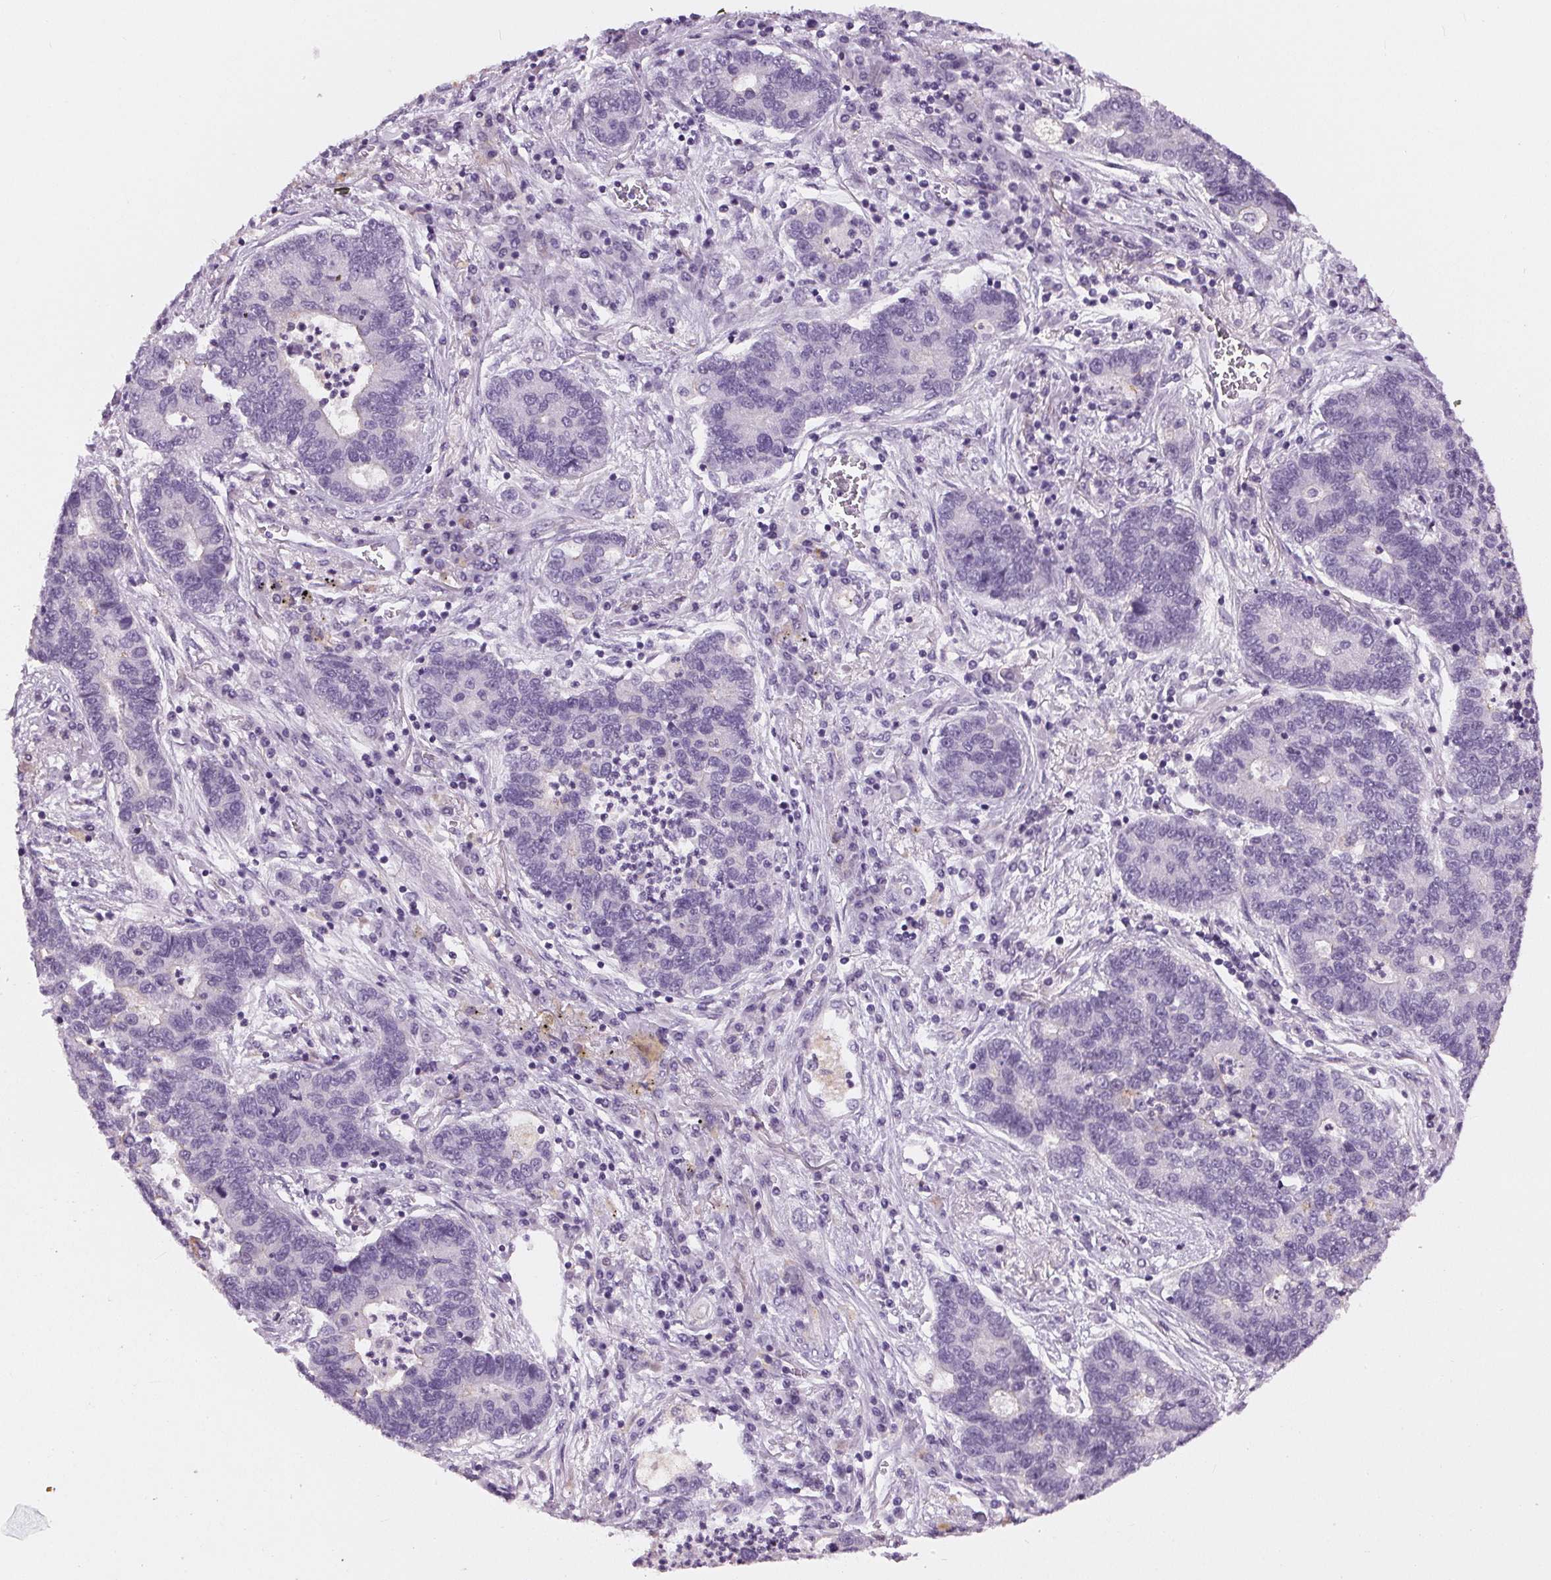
{"staining": {"intensity": "negative", "quantity": "none", "location": "none"}, "tissue": "lung cancer", "cell_type": "Tumor cells", "image_type": "cancer", "snomed": [{"axis": "morphology", "description": "Adenocarcinoma, NOS"}, {"axis": "topography", "description": "Lung"}], "caption": "This is an IHC micrograph of human lung cancer (adenocarcinoma). There is no expression in tumor cells.", "gene": "MISP", "patient": {"sex": "female", "age": 57}}